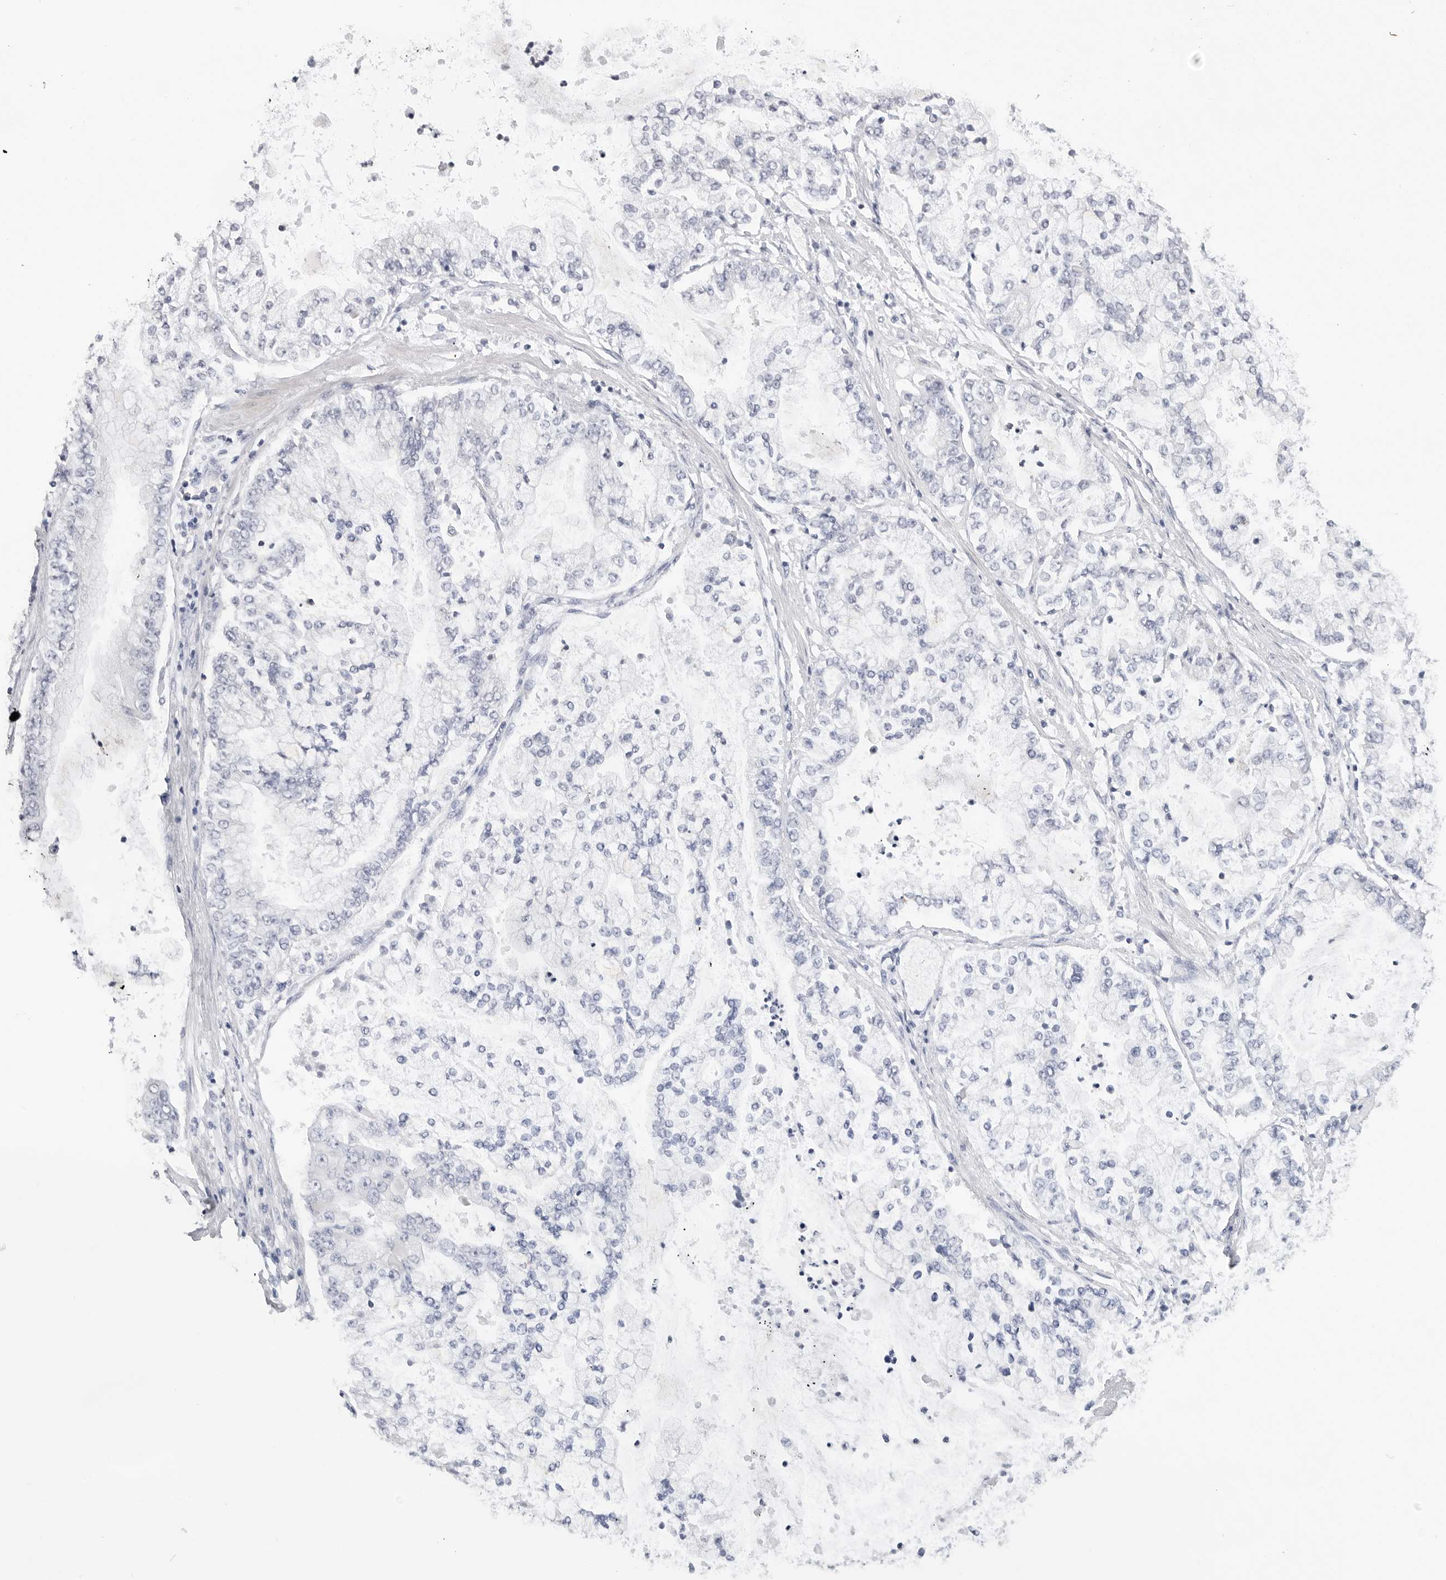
{"staining": {"intensity": "negative", "quantity": "none", "location": "none"}, "tissue": "stomach cancer", "cell_type": "Tumor cells", "image_type": "cancer", "snomed": [{"axis": "morphology", "description": "Adenocarcinoma, NOS"}, {"axis": "topography", "description": "Stomach"}], "caption": "Tumor cells show no significant staining in stomach cancer (adenocarcinoma).", "gene": "MAP2K5", "patient": {"sex": "male", "age": 76}}